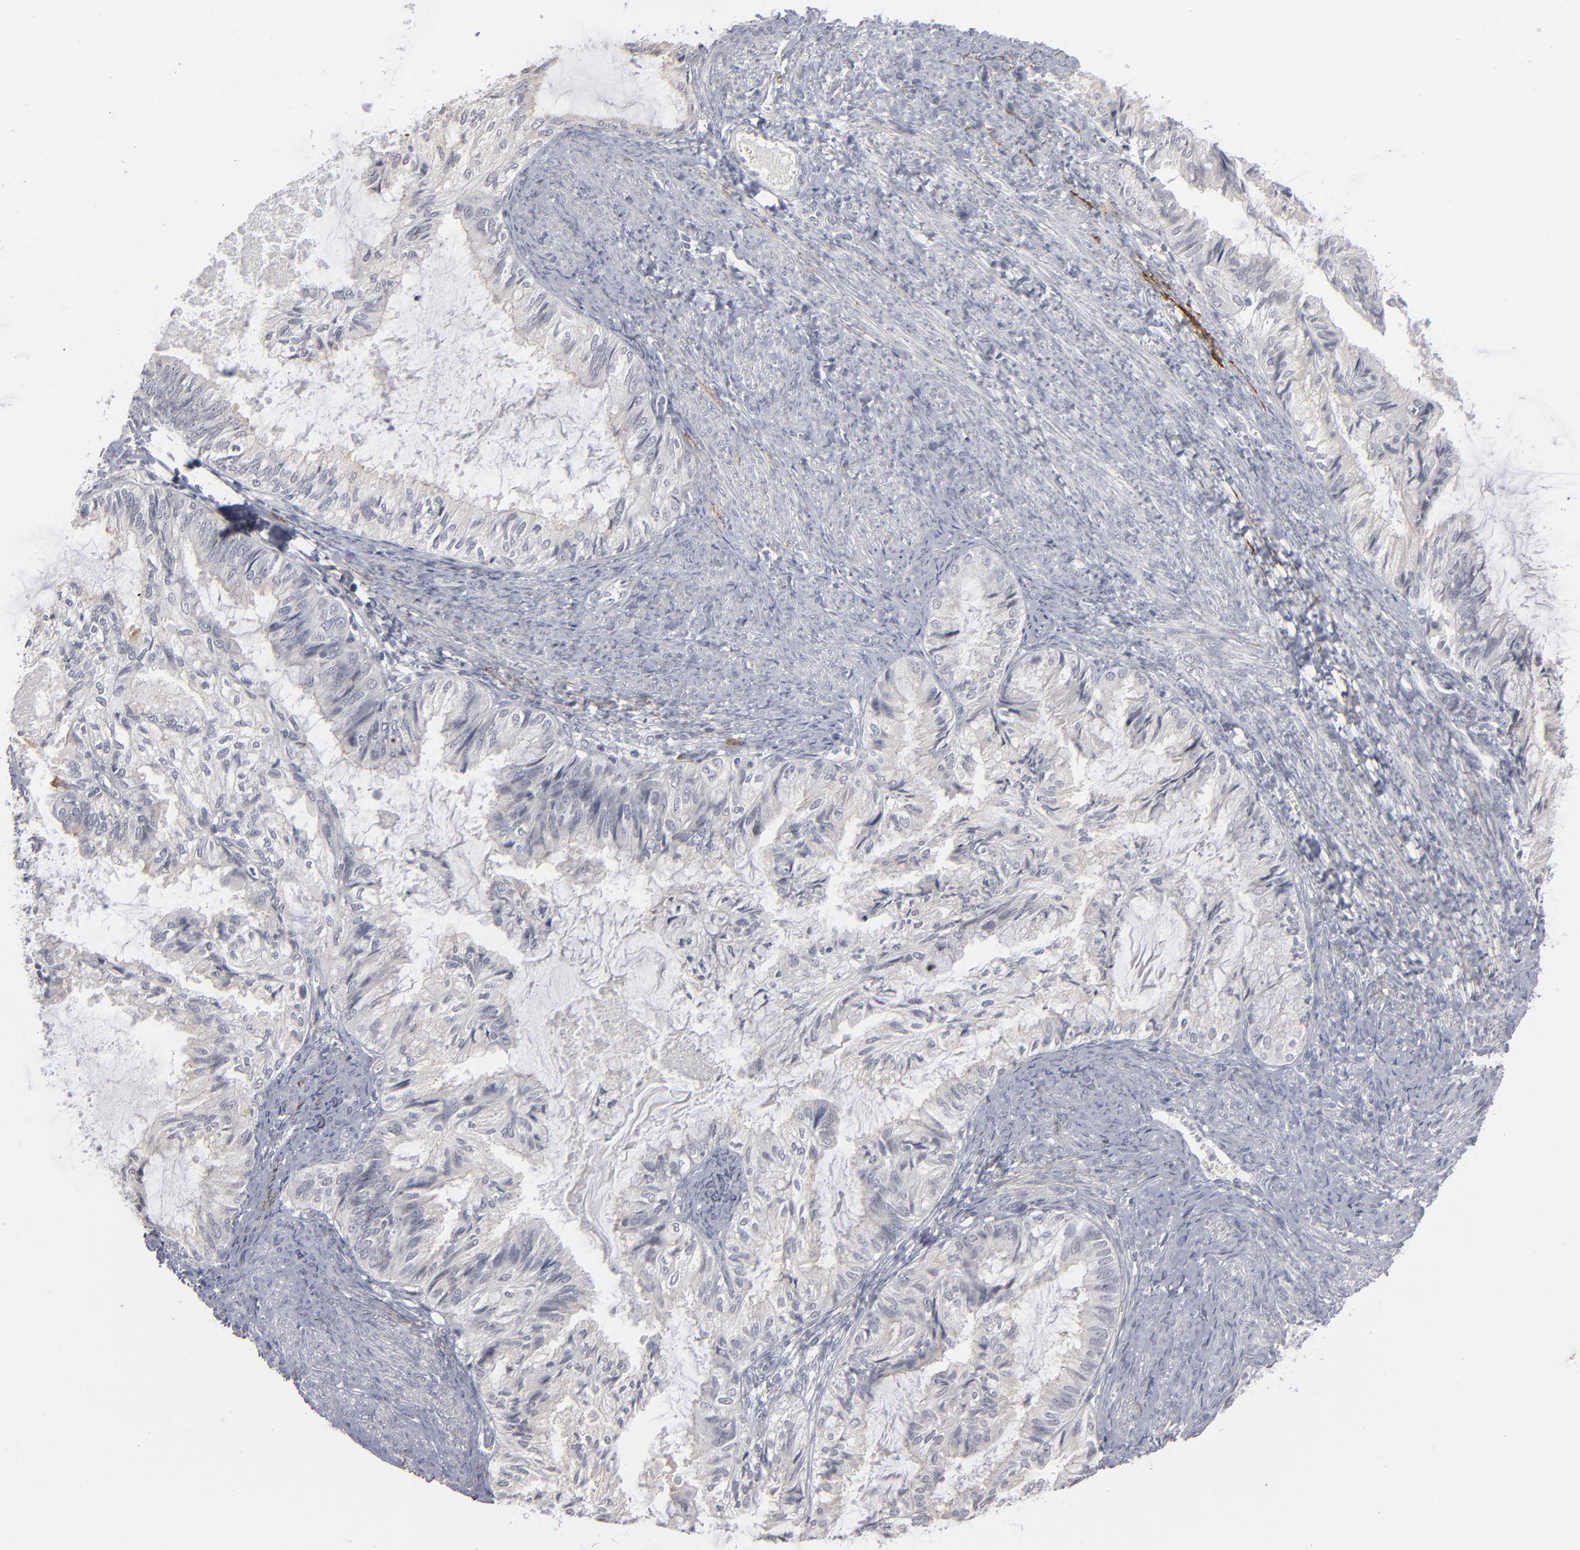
{"staining": {"intensity": "negative", "quantity": "none", "location": "none"}, "tissue": "endometrial cancer", "cell_type": "Tumor cells", "image_type": "cancer", "snomed": [{"axis": "morphology", "description": "Adenocarcinoma, NOS"}, {"axis": "topography", "description": "Endometrium"}], "caption": "DAB immunohistochemical staining of endometrial adenocarcinoma reveals no significant expression in tumor cells.", "gene": "KIAA1210", "patient": {"sex": "female", "age": 86}}